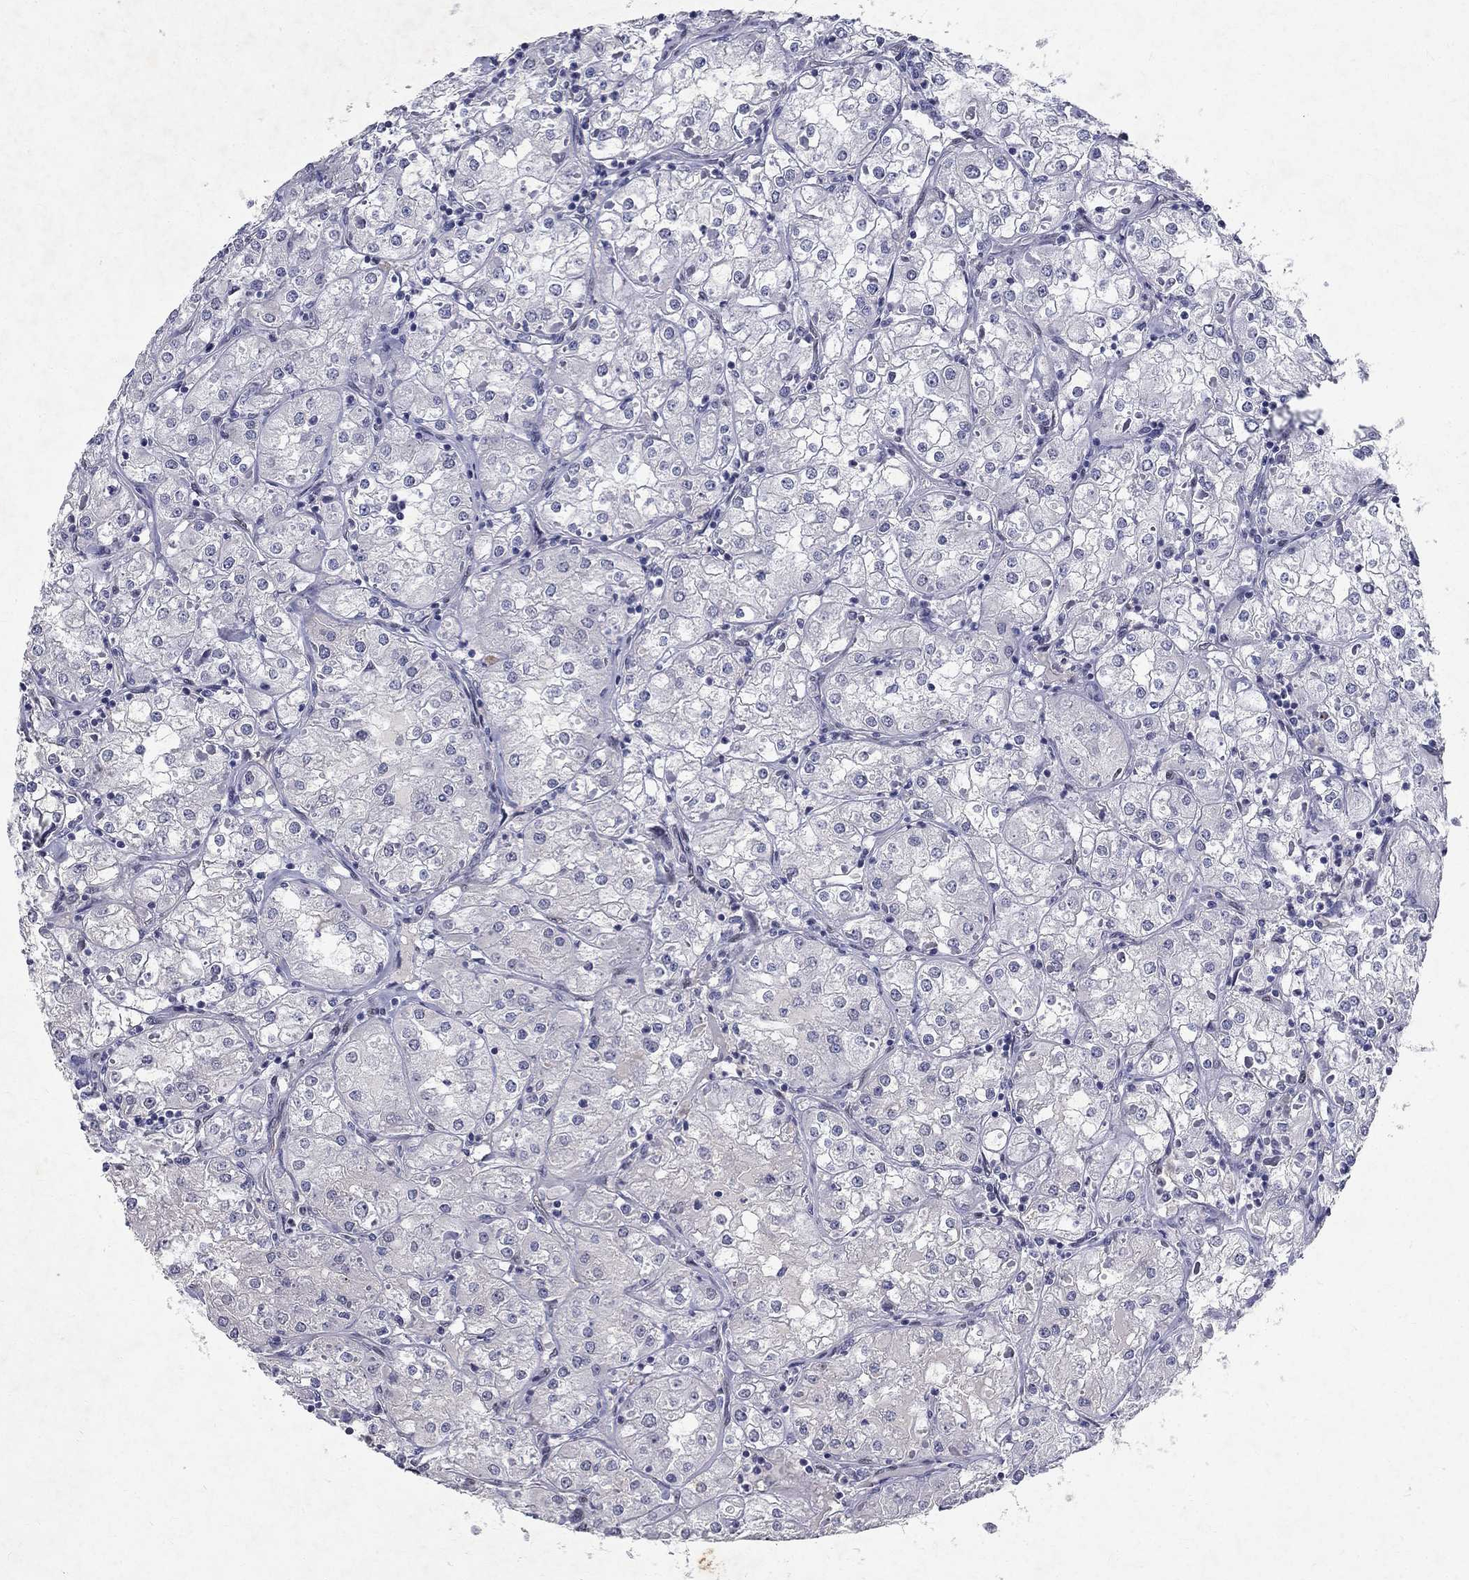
{"staining": {"intensity": "negative", "quantity": "none", "location": "none"}, "tissue": "renal cancer", "cell_type": "Tumor cells", "image_type": "cancer", "snomed": [{"axis": "morphology", "description": "Adenocarcinoma, NOS"}, {"axis": "topography", "description": "Kidney"}], "caption": "IHC of adenocarcinoma (renal) shows no expression in tumor cells. The staining is performed using DAB (3,3'-diaminobenzidine) brown chromogen with nuclei counter-stained in using hematoxylin.", "gene": "RBFOX1", "patient": {"sex": "male", "age": 77}}